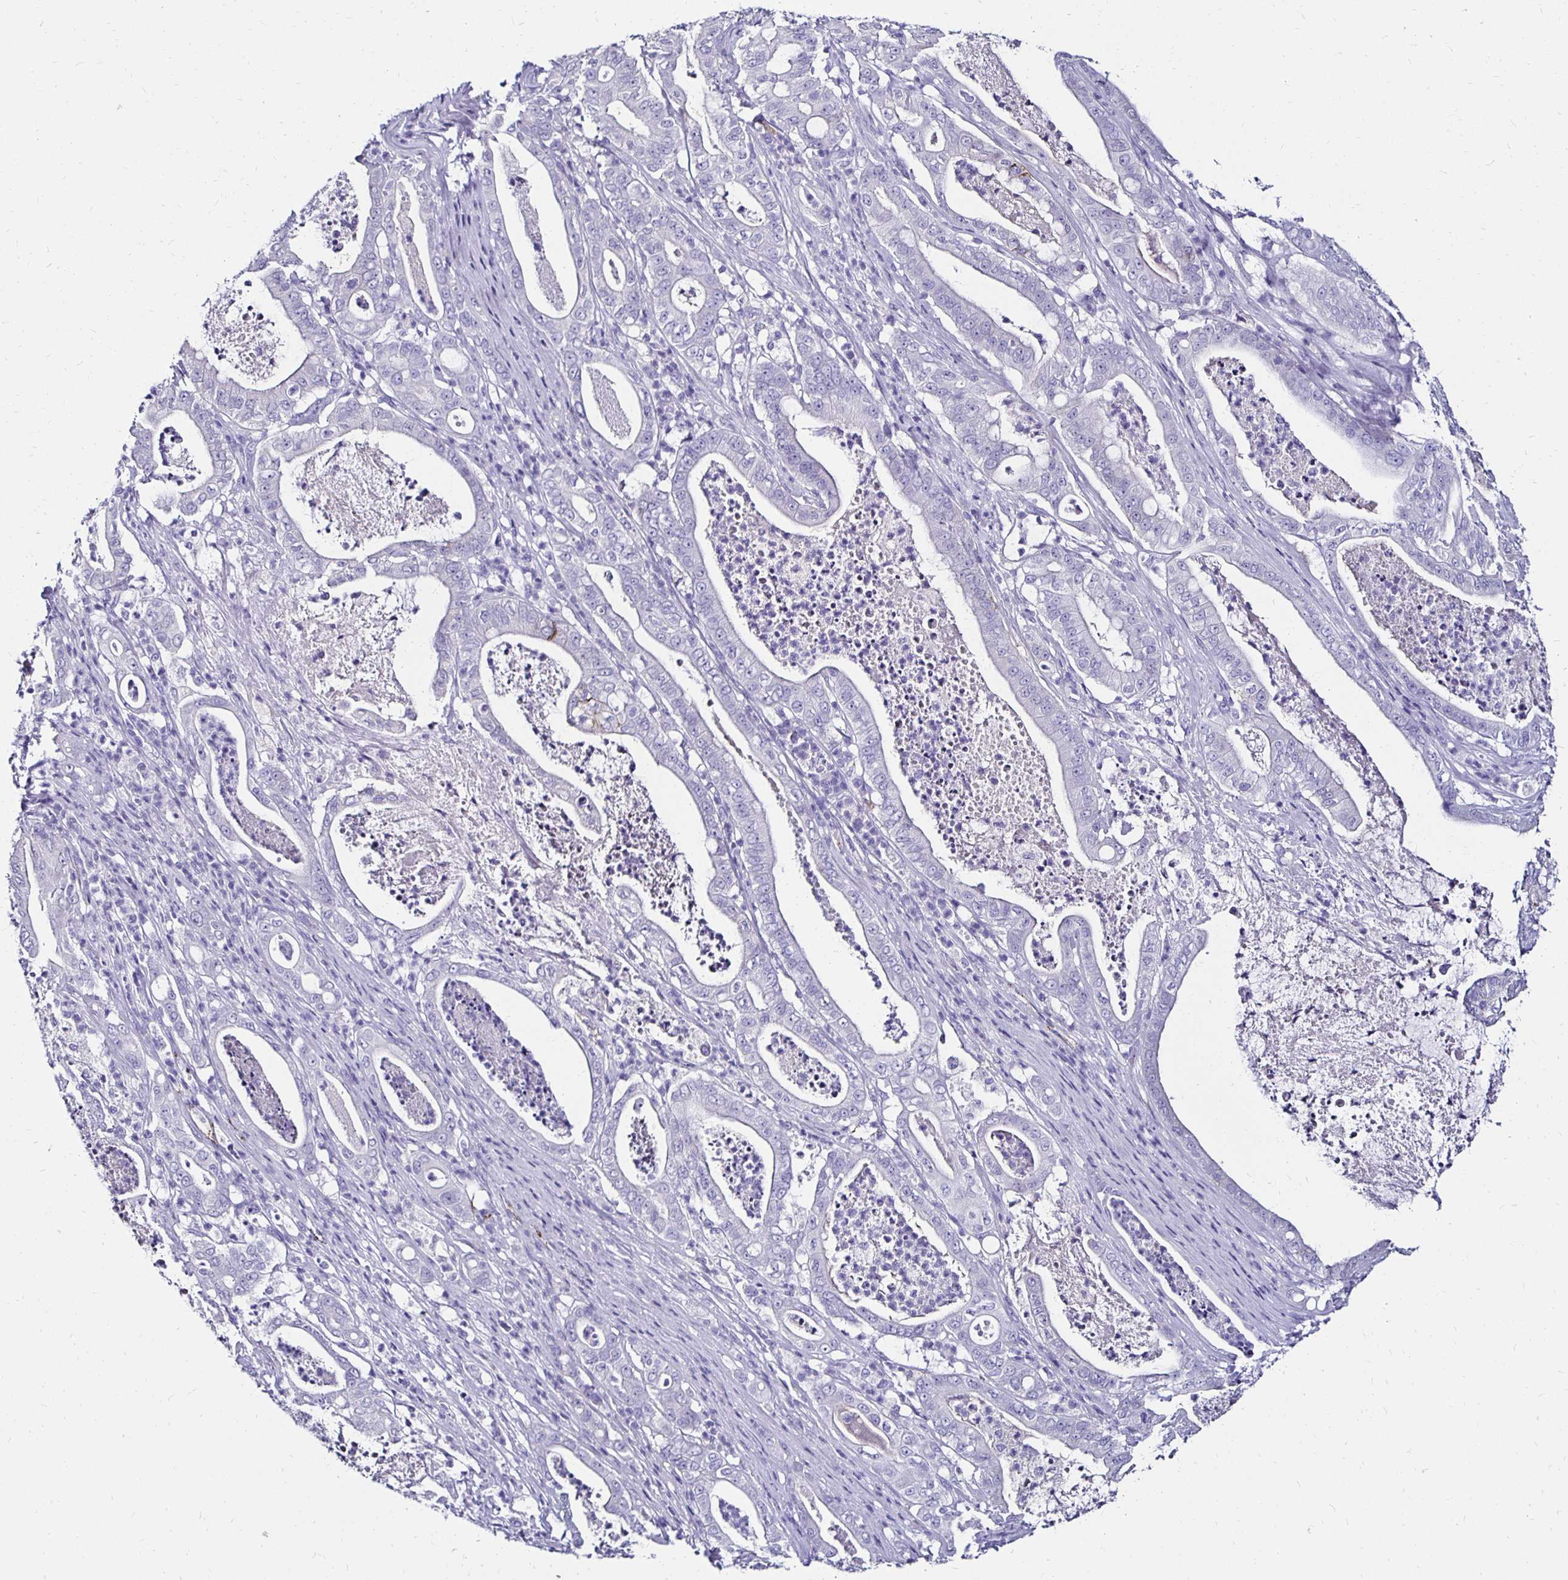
{"staining": {"intensity": "negative", "quantity": "none", "location": "none"}, "tissue": "pancreatic cancer", "cell_type": "Tumor cells", "image_type": "cancer", "snomed": [{"axis": "morphology", "description": "Adenocarcinoma, NOS"}, {"axis": "topography", "description": "Pancreas"}], "caption": "Immunohistochemical staining of pancreatic cancer (adenocarcinoma) reveals no significant staining in tumor cells.", "gene": "KCNT1", "patient": {"sex": "male", "age": 71}}